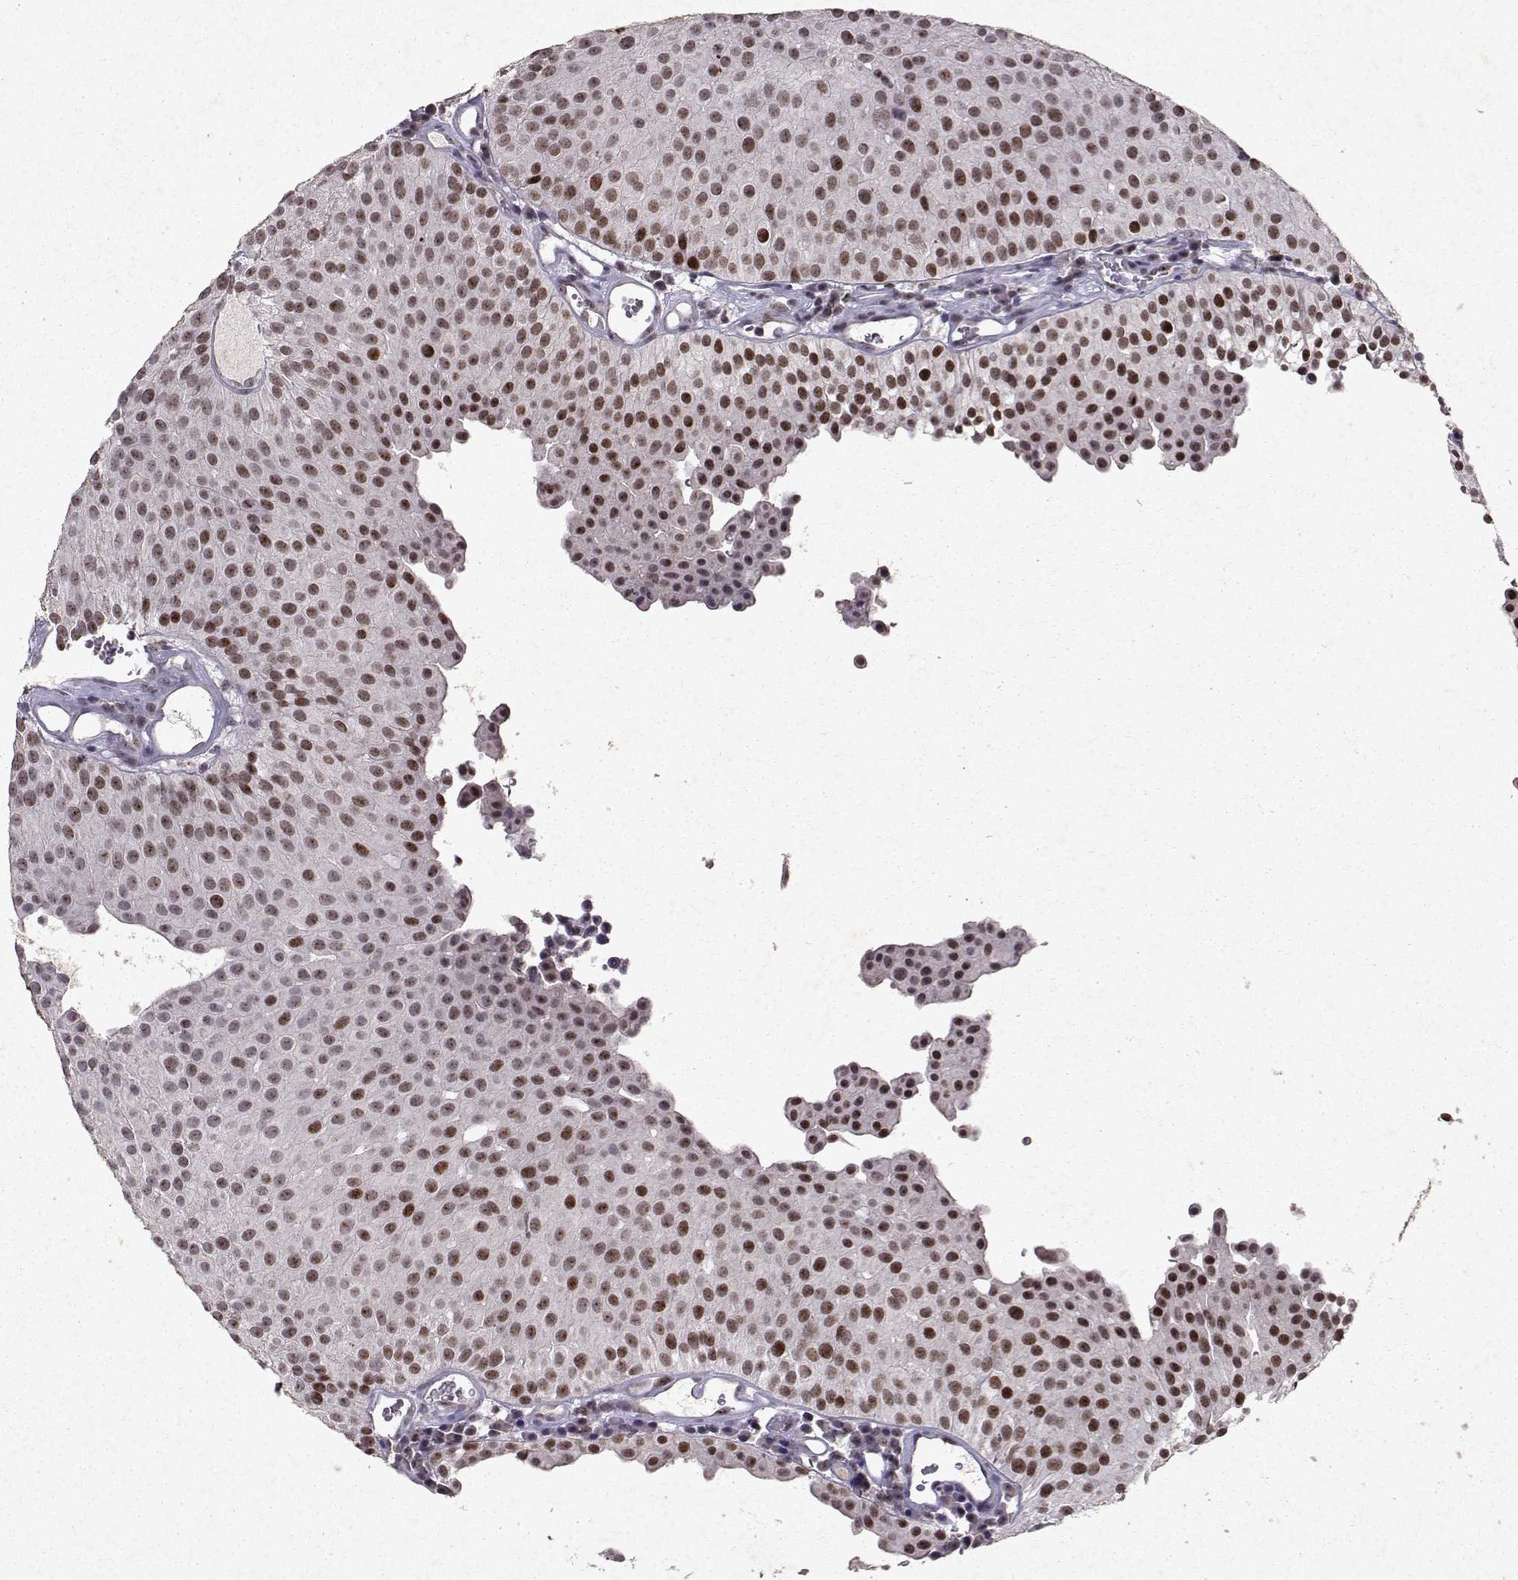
{"staining": {"intensity": "moderate", "quantity": ">75%", "location": "nuclear"}, "tissue": "urothelial cancer", "cell_type": "Tumor cells", "image_type": "cancer", "snomed": [{"axis": "morphology", "description": "Urothelial carcinoma, Low grade"}, {"axis": "topography", "description": "Urinary bladder"}], "caption": "Immunohistochemistry micrograph of neoplastic tissue: human urothelial cancer stained using IHC demonstrates medium levels of moderate protein expression localized specifically in the nuclear of tumor cells, appearing as a nuclear brown color.", "gene": "DDX56", "patient": {"sex": "female", "age": 87}}